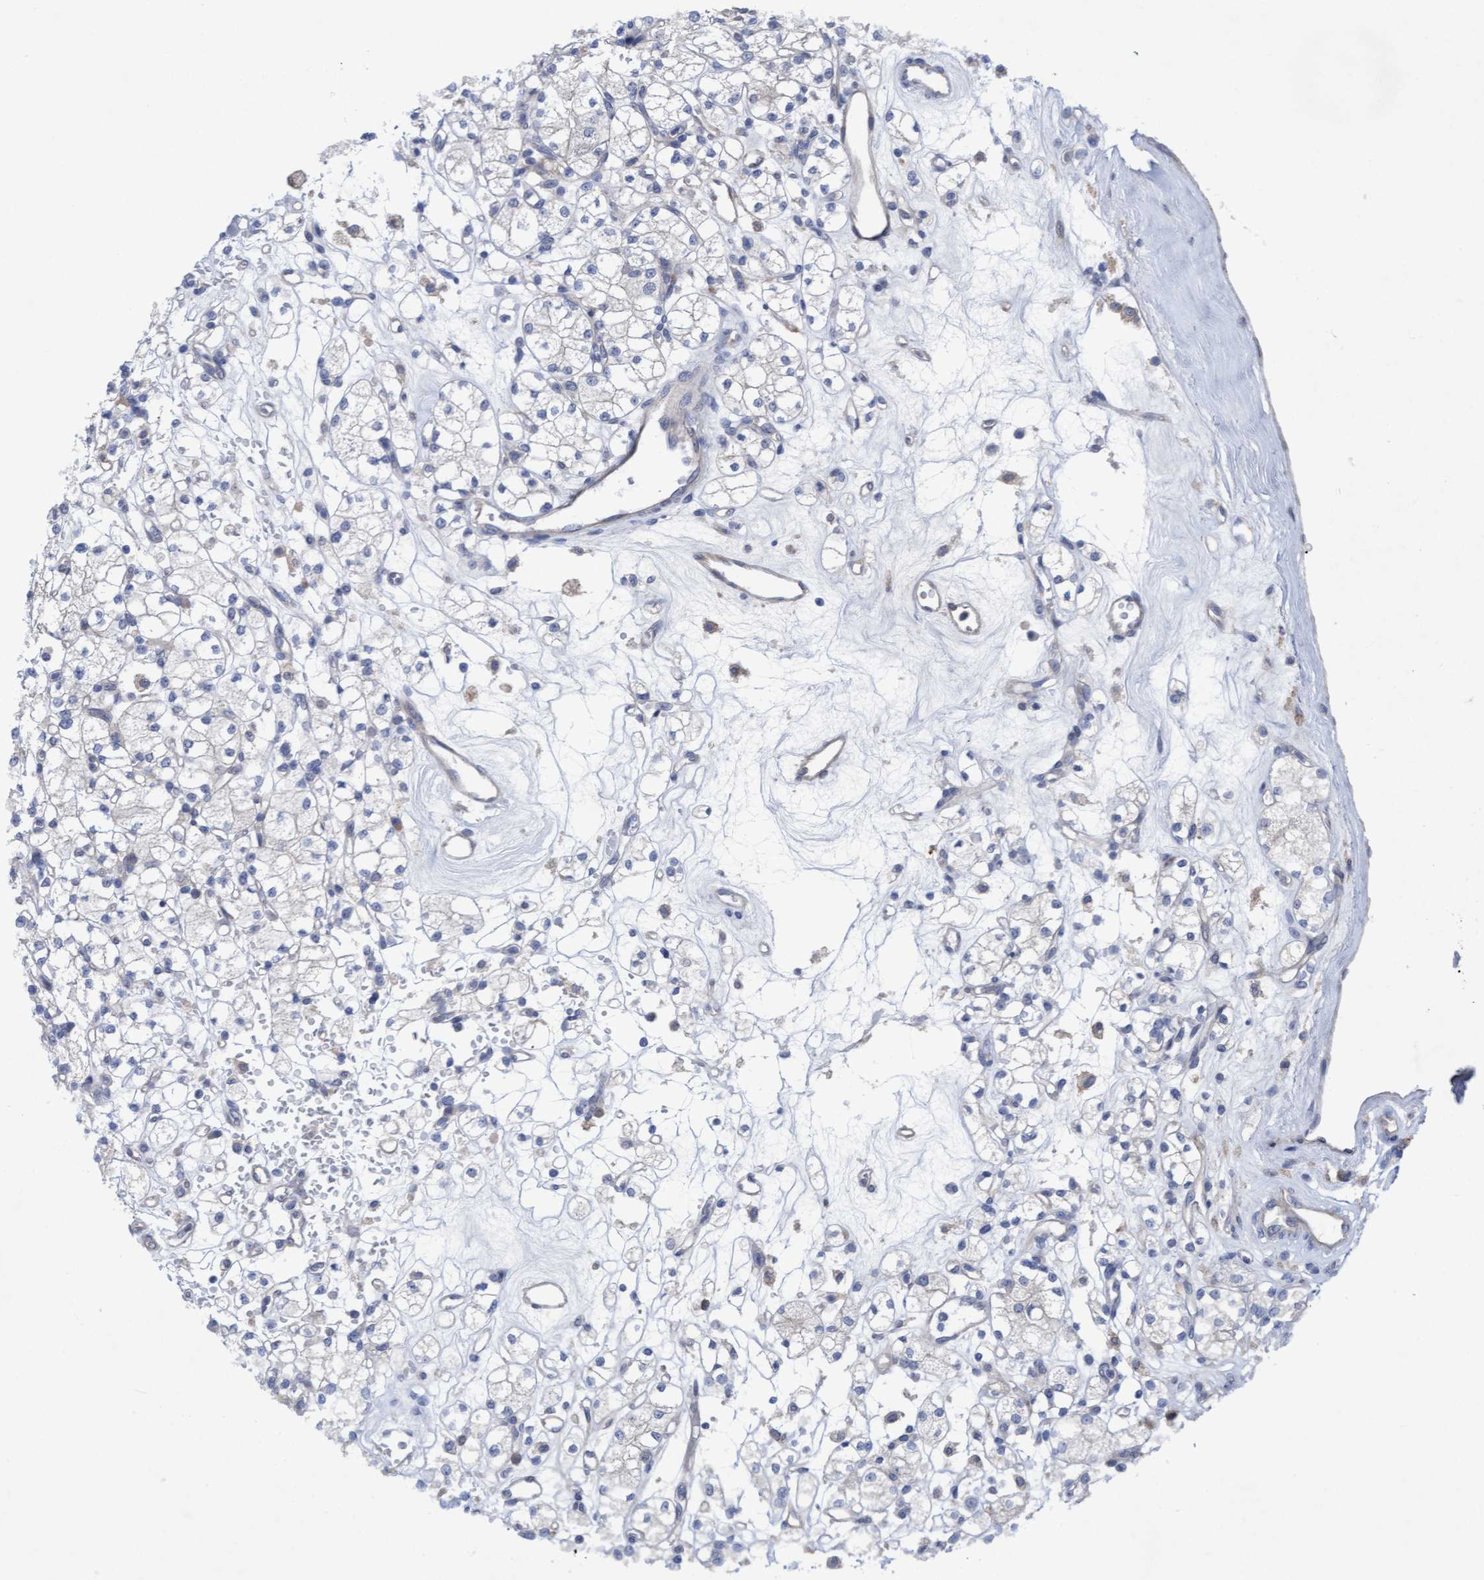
{"staining": {"intensity": "negative", "quantity": "none", "location": "none"}, "tissue": "renal cancer", "cell_type": "Tumor cells", "image_type": "cancer", "snomed": [{"axis": "morphology", "description": "Adenocarcinoma, NOS"}, {"axis": "topography", "description": "Kidney"}], "caption": "Renal adenocarcinoma was stained to show a protein in brown. There is no significant positivity in tumor cells.", "gene": "PLCD1", "patient": {"sex": "male", "age": 77}}